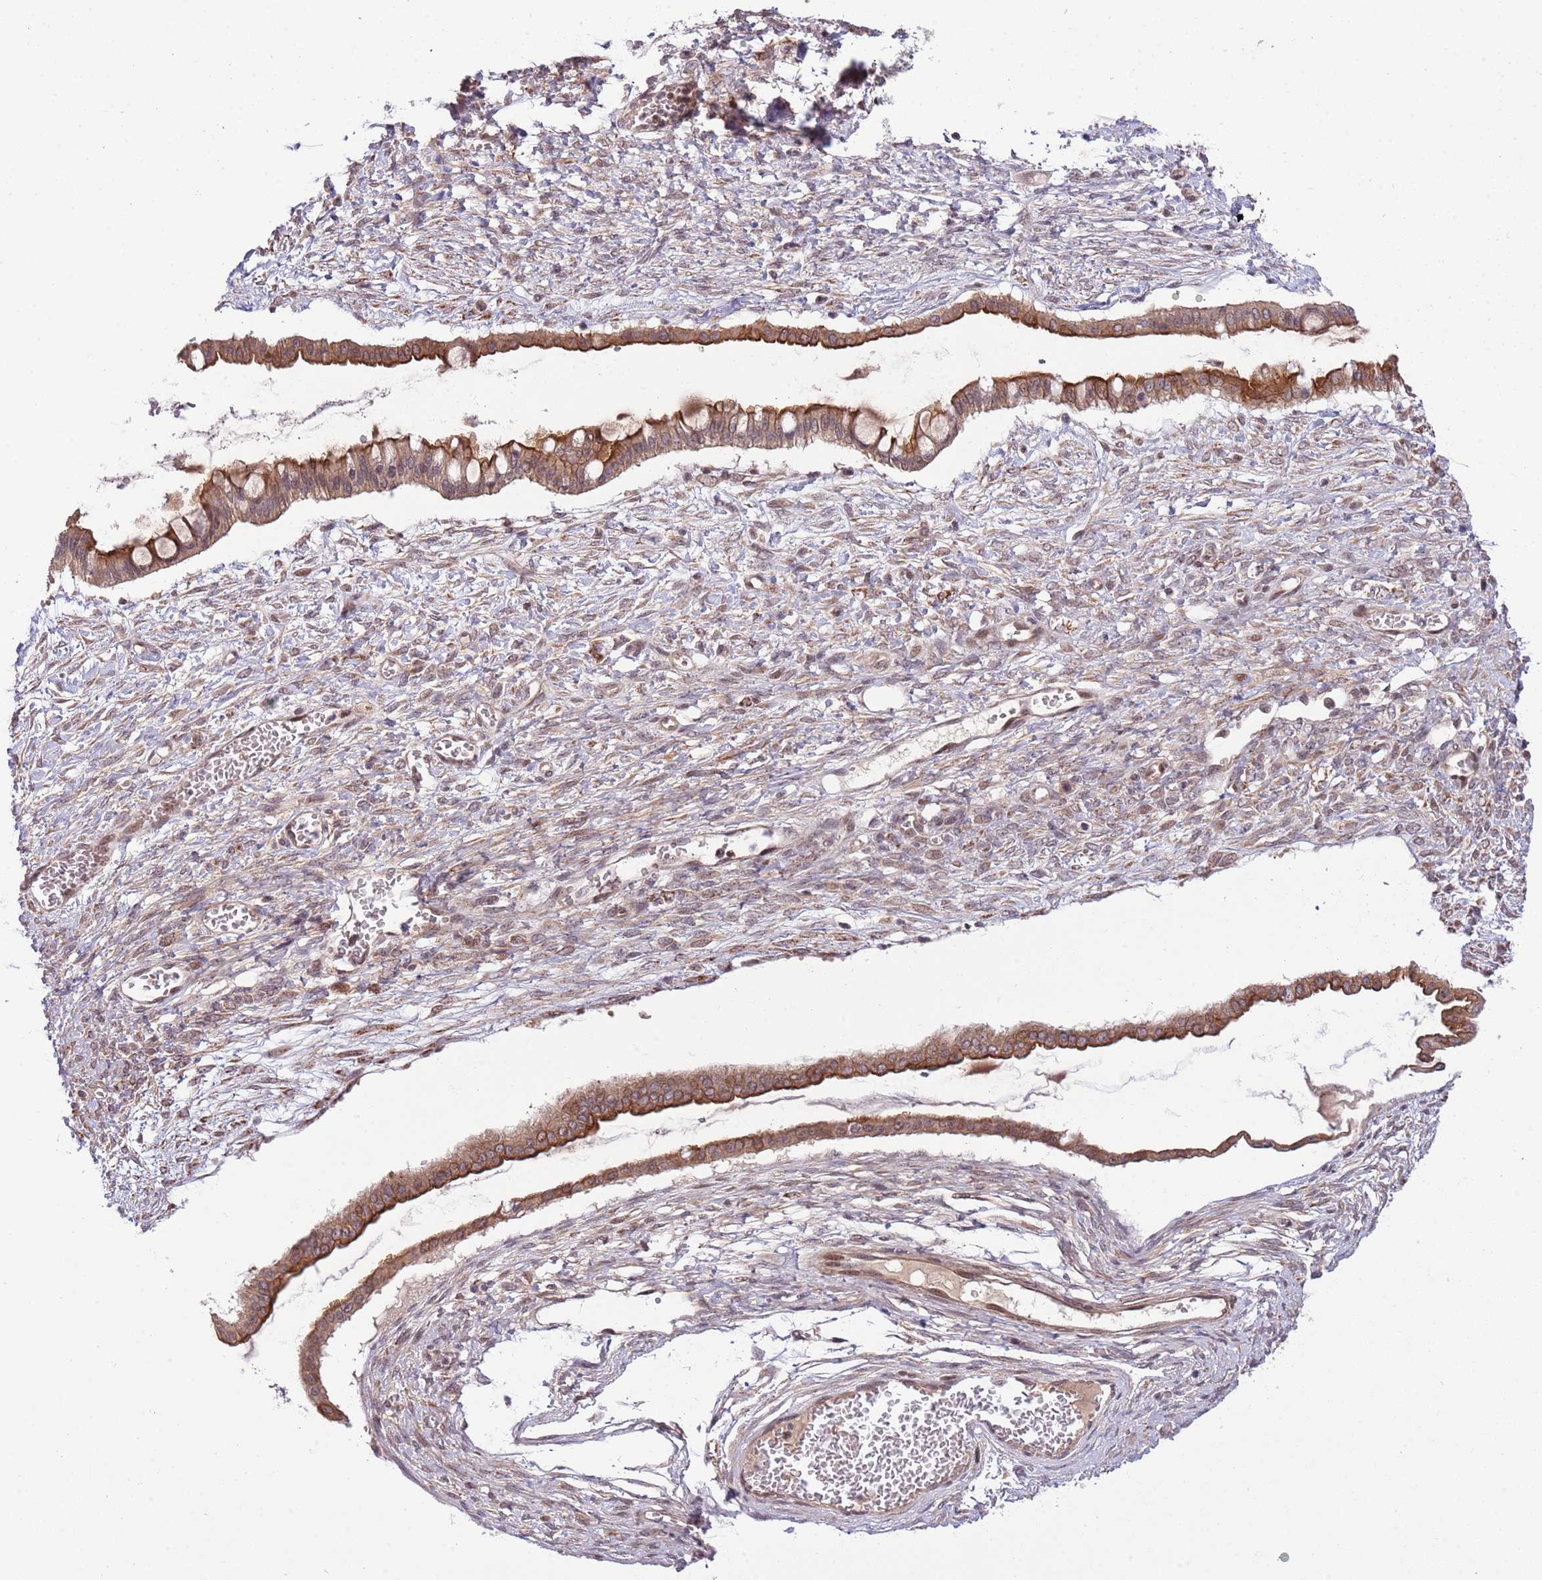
{"staining": {"intensity": "moderate", "quantity": ">75%", "location": "cytoplasmic/membranous,nuclear"}, "tissue": "ovarian cancer", "cell_type": "Tumor cells", "image_type": "cancer", "snomed": [{"axis": "morphology", "description": "Cystadenocarcinoma, mucinous, NOS"}, {"axis": "topography", "description": "Ovary"}], "caption": "High-magnification brightfield microscopy of ovarian cancer stained with DAB (3,3'-diaminobenzidine) (brown) and counterstained with hematoxylin (blue). tumor cells exhibit moderate cytoplasmic/membranous and nuclear expression is seen in approximately>75% of cells.", "gene": "CHD1", "patient": {"sex": "female", "age": 73}}